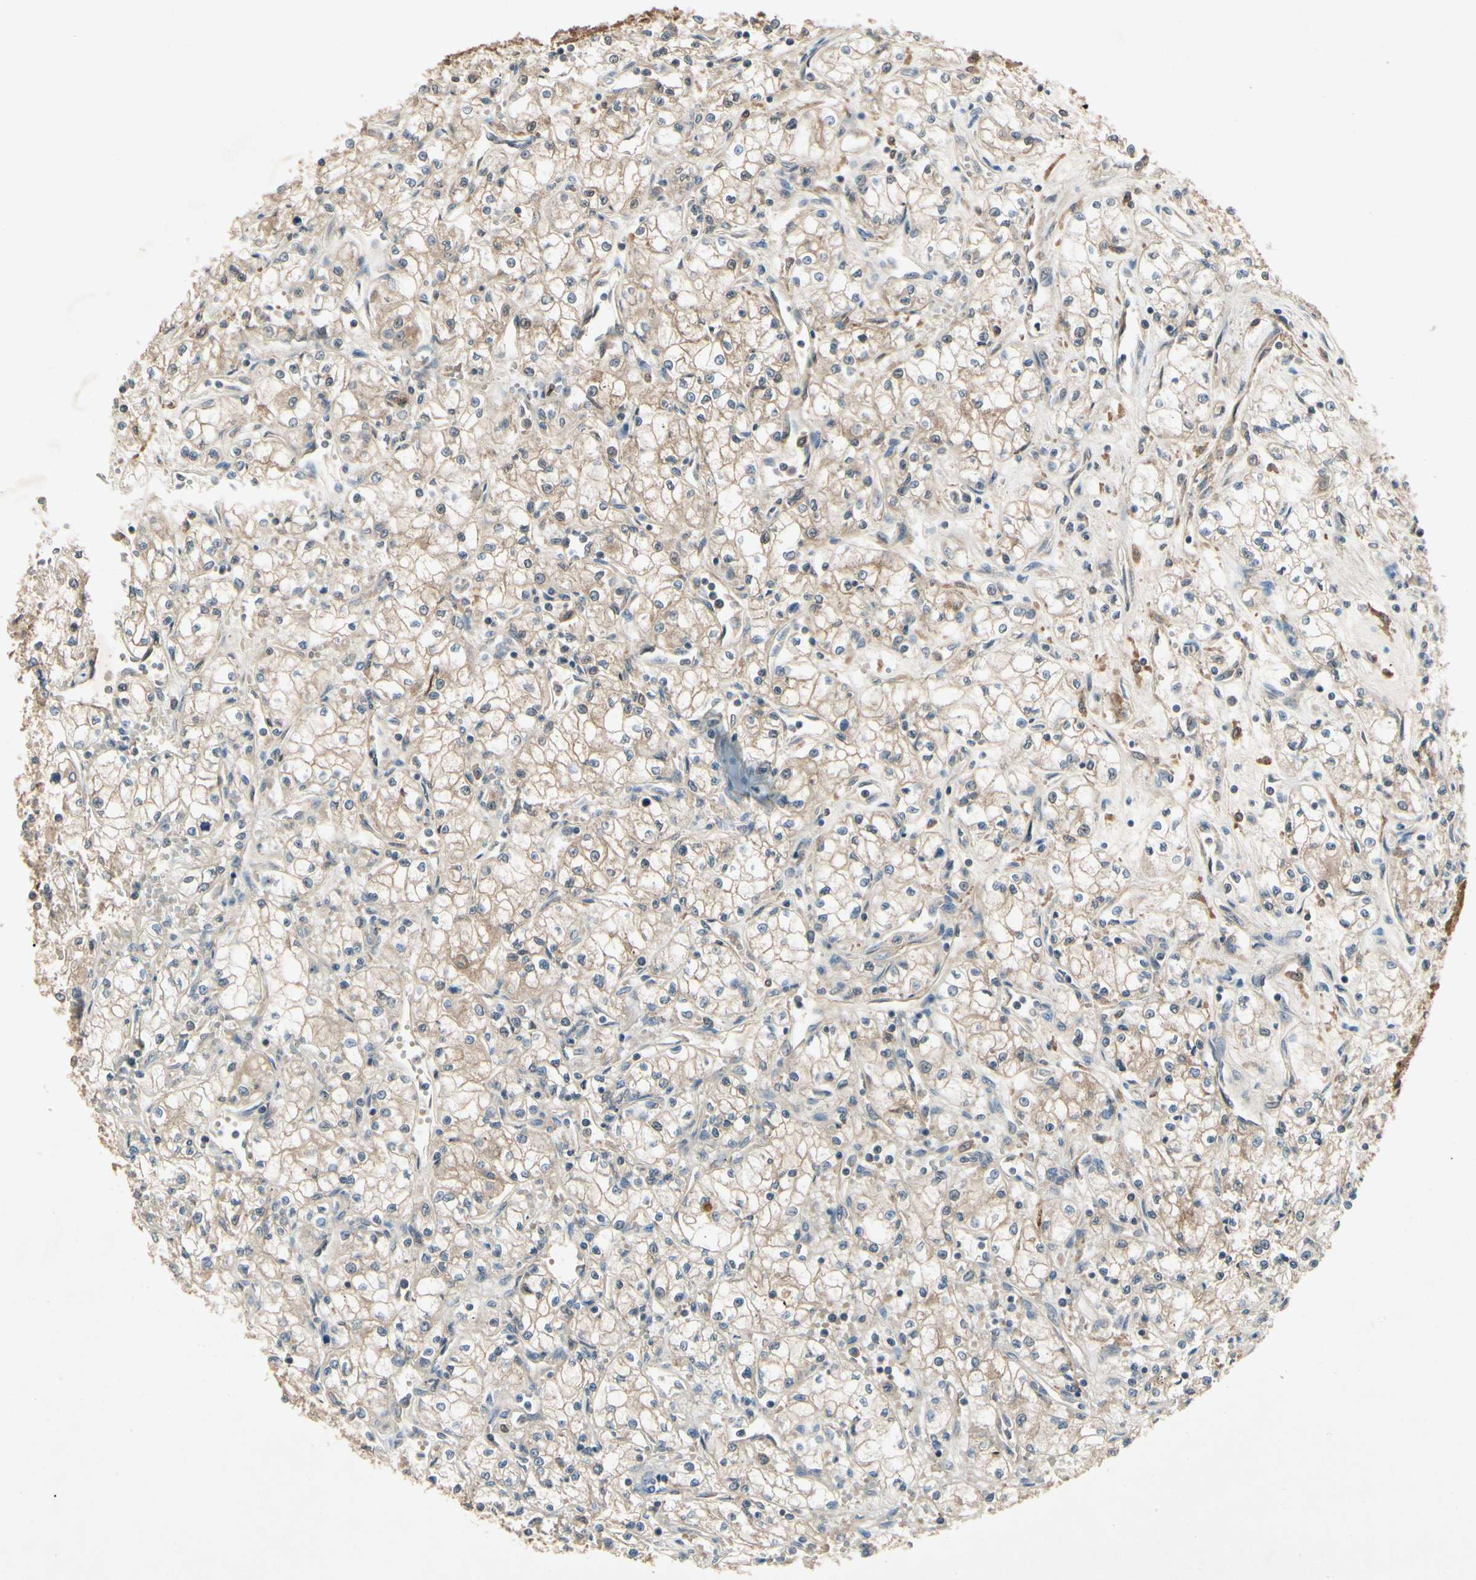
{"staining": {"intensity": "moderate", "quantity": ">75%", "location": "cytoplasmic/membranous"}, "tissue": "renal cancer", "cell_type": "Tumor cells", "image_type": "cancer", "snomed": [{"axis": "morphology", "description": "Normal tissue, NOS"}, {"axis": "morphology", "description": "Adenocarcinoma, NOS"}, {"axis": "topography", "description": "Kidney"}], "caption": "Immunohistochemical staining of human adenocarcinoma (renal) demonstrates medium levels of moderate cytoplasmic/membranous protein expression in approximately >75% of tumor cells.", "gene": "RNF14", "patient": {"sex": "male", "age": 59}}